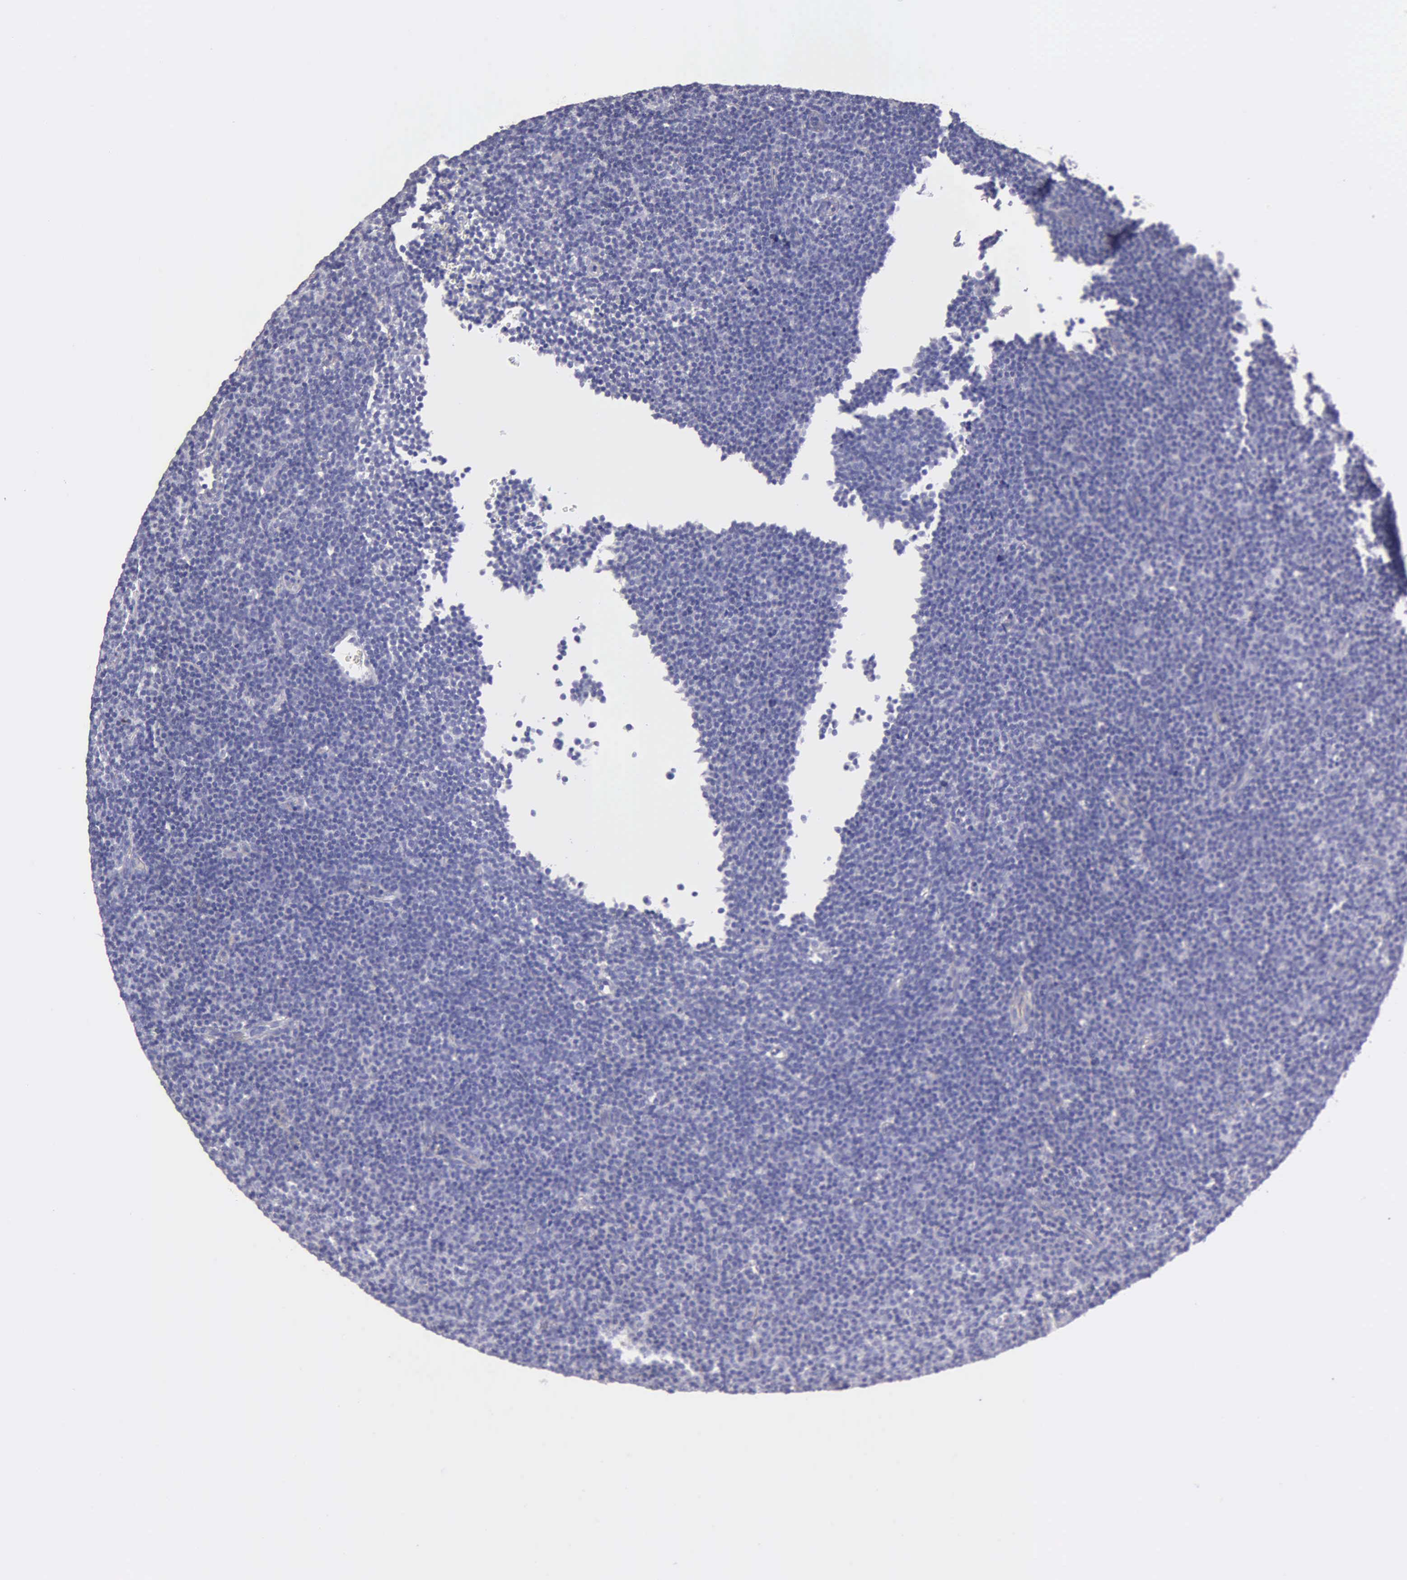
{"staining": {"intensity": "negative", "quantity": "none", "location": "none"}, "tissue": "lymphoma", "cell_type": "Tumor cells", "image_type": "cancer", "snomed": [{"axis": "morphology", "description": "Malignant lymphoma, non-Hodgkin's type, Low grade"}, {"axis": "topography", "description": "Lymph node"}], "caption": "Immunohistochemical staining of human lymphoma reveals no significant positivity in tumor cells.", "gene": "APP", "patient": {"sex": "male", "age": 57}}